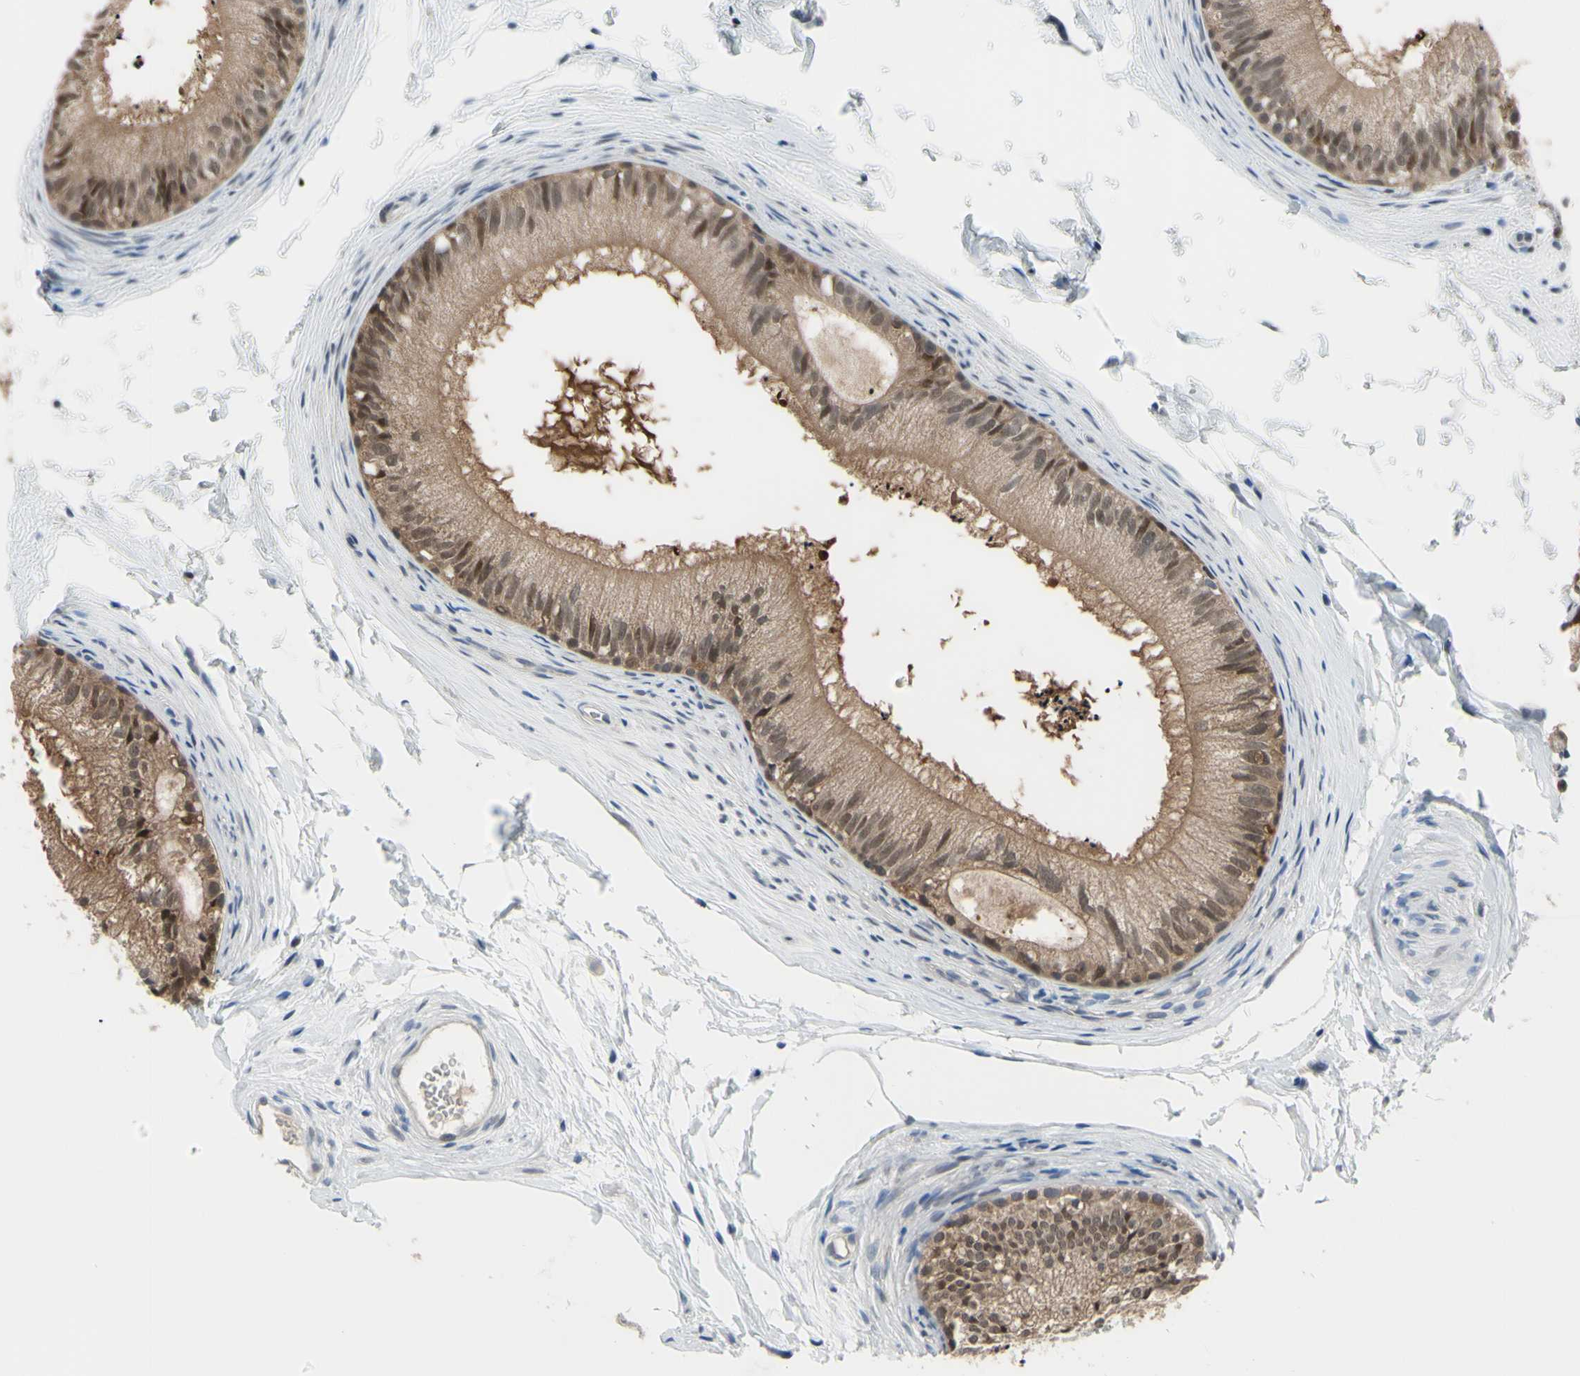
{"staining": {"intensity": "moderate", "quantity": ">75%", "location": "cytoplasmic/membranous"}, "tissue": "epididymis", "cell_type": "Glandular cells", "image_type": "normal", "snomed": [{"axis": "morphology", "description": "Normal tissue, NOS"}, {"axis": "topography", "description": "Epididymis"}], "caption": "Immunohistochemistry (IHC) photomicrograph of normal epididymis stained for a protein (brown), which reveals medium levels of moderate cytoplasmic/membranous positivity in about >75% of glandular cells.", "gene": "HSPA4", "patient": {"sex": "male", "age": 56}}